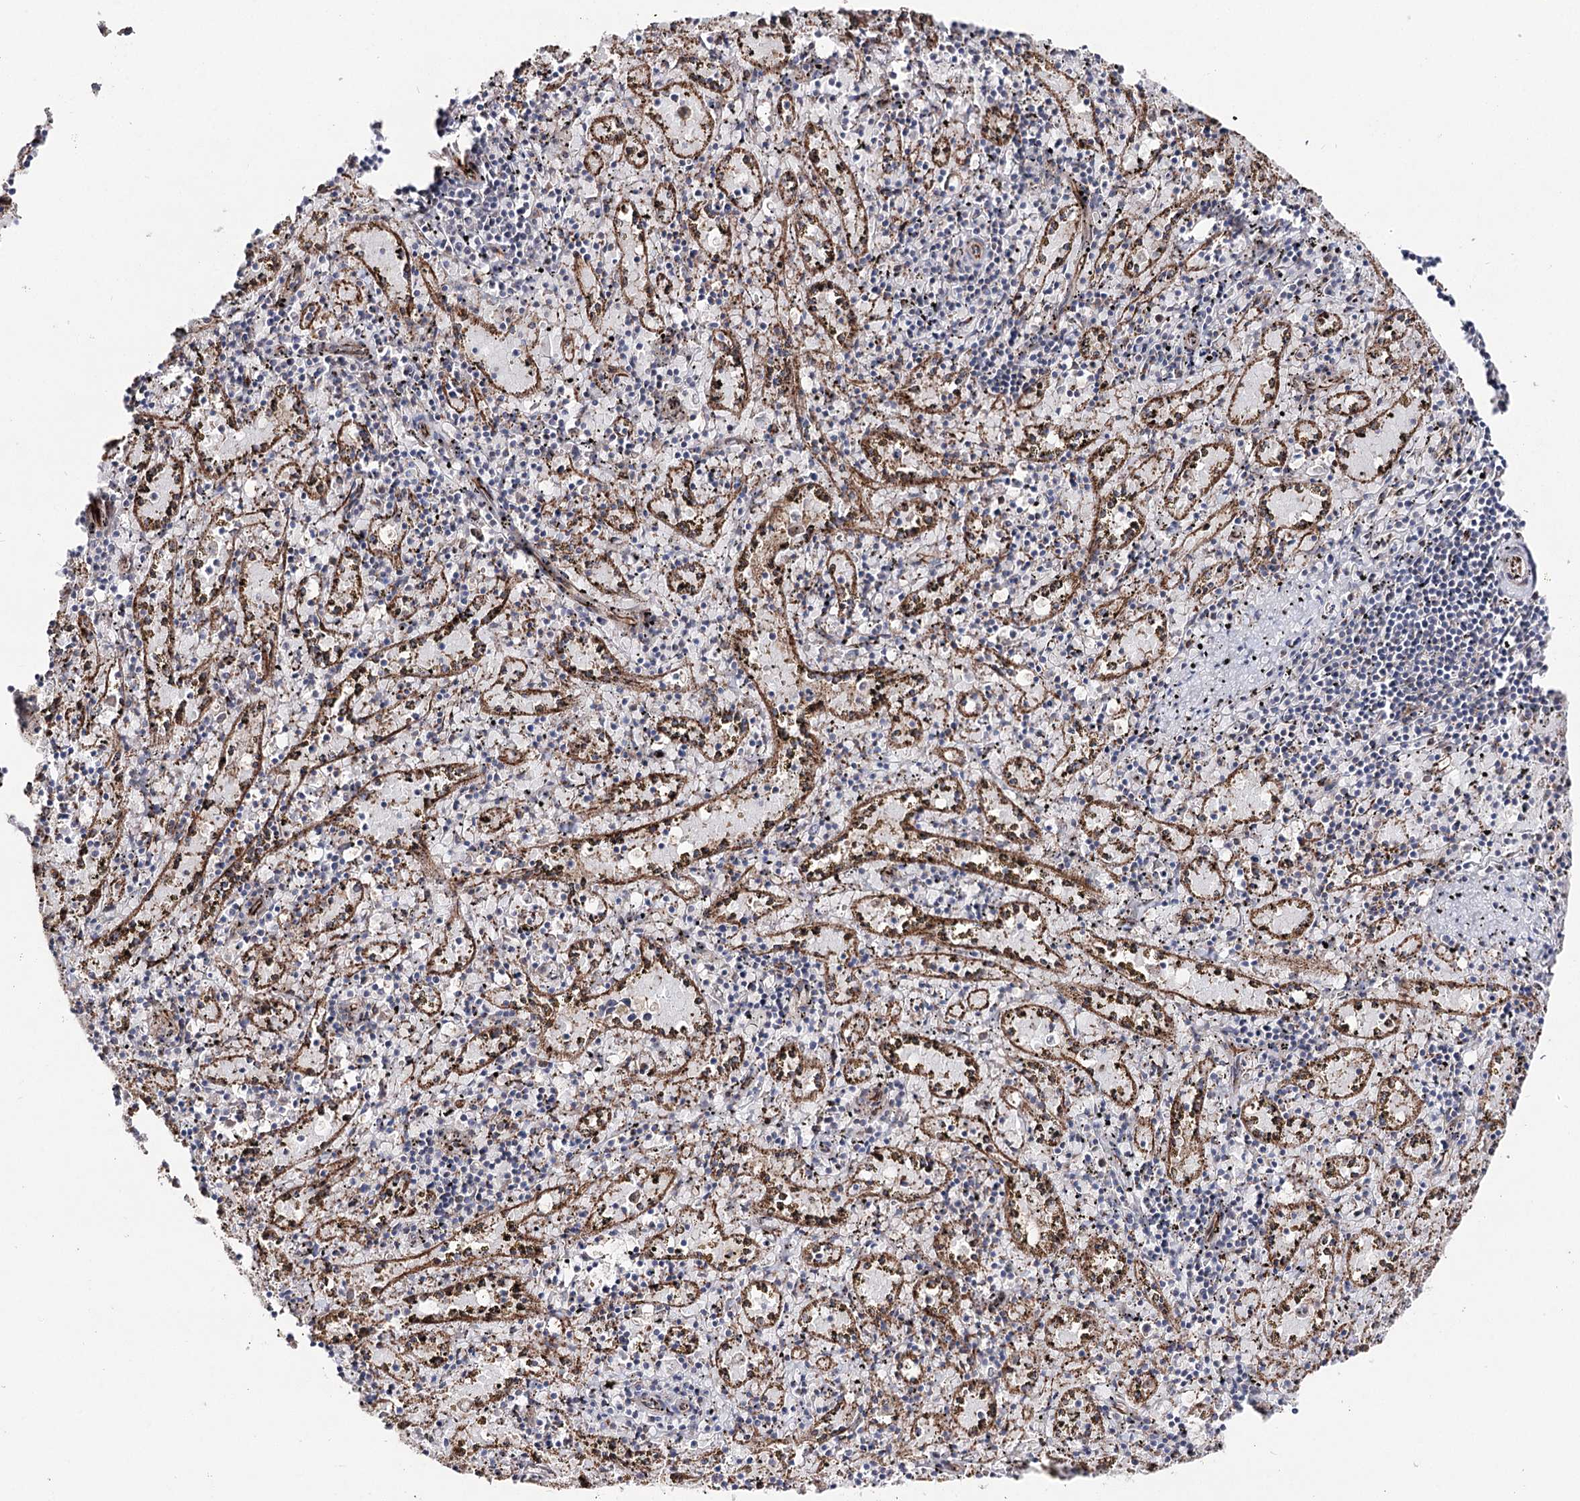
{"staining": {"intensity": "negative", "quantity": "none", "location": "none"}, "tissue": "spleen", "cell_type": "Cells in red pulp", "image_type": "normal", "snomed": [{"axis": "morphology", "description": "Normal tissue, NOS"}, {"axis": "topography", "description": "Spleen"}], "caption": "IHC photomicrograph of benign spleen stained for a protein (brown), which demonstrates no expression in cells in red pulp. (DAB (3,3'-diaminobenzidine) immunohistochemistry (IHC) with hematoxylin counter stain).", "gene": "MIB1", "patient": {"sex": "male", "age": 11}}